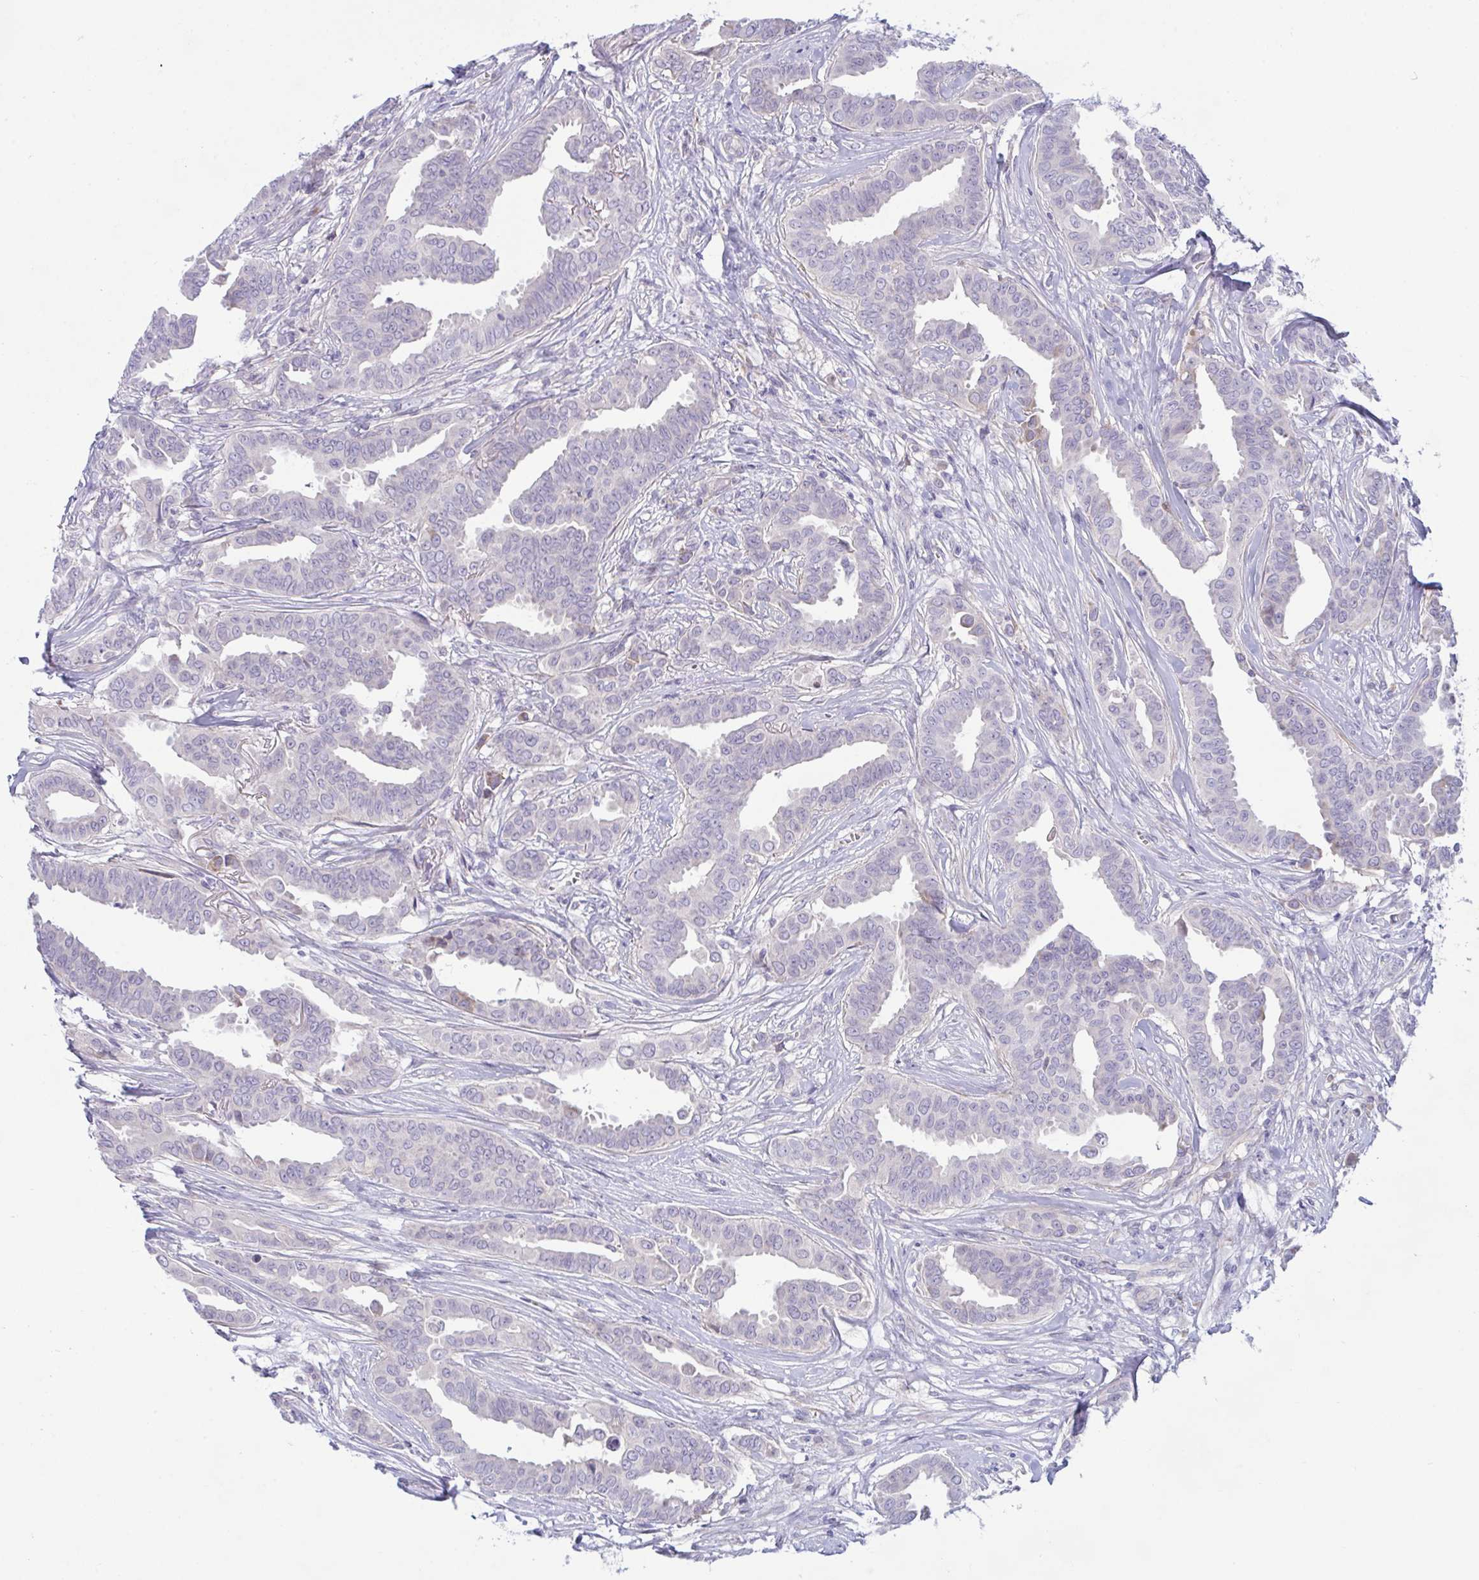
{"staining": {"intensity": "negative", "quantity": "none", "location": "none"}, "tissue": "breast cancer", "cell_type": "Tumor cells", "image_type": "cancer", "snomed": [{"axis": "morphology", "description": "Duct carcinoma"}, {"axis": "topography", "description": "Breast"}], "caption": "Immunohistochemistry photomicrograph of neoplastic tissue: infiltrating ductal carcinoma (breast) stained with DAB (3,3'-diaminobenzidine) reveals no significant protein positivity in tumor cells.", "gene": "VWC2", "patient": {"sex": "female", "age": 45}}